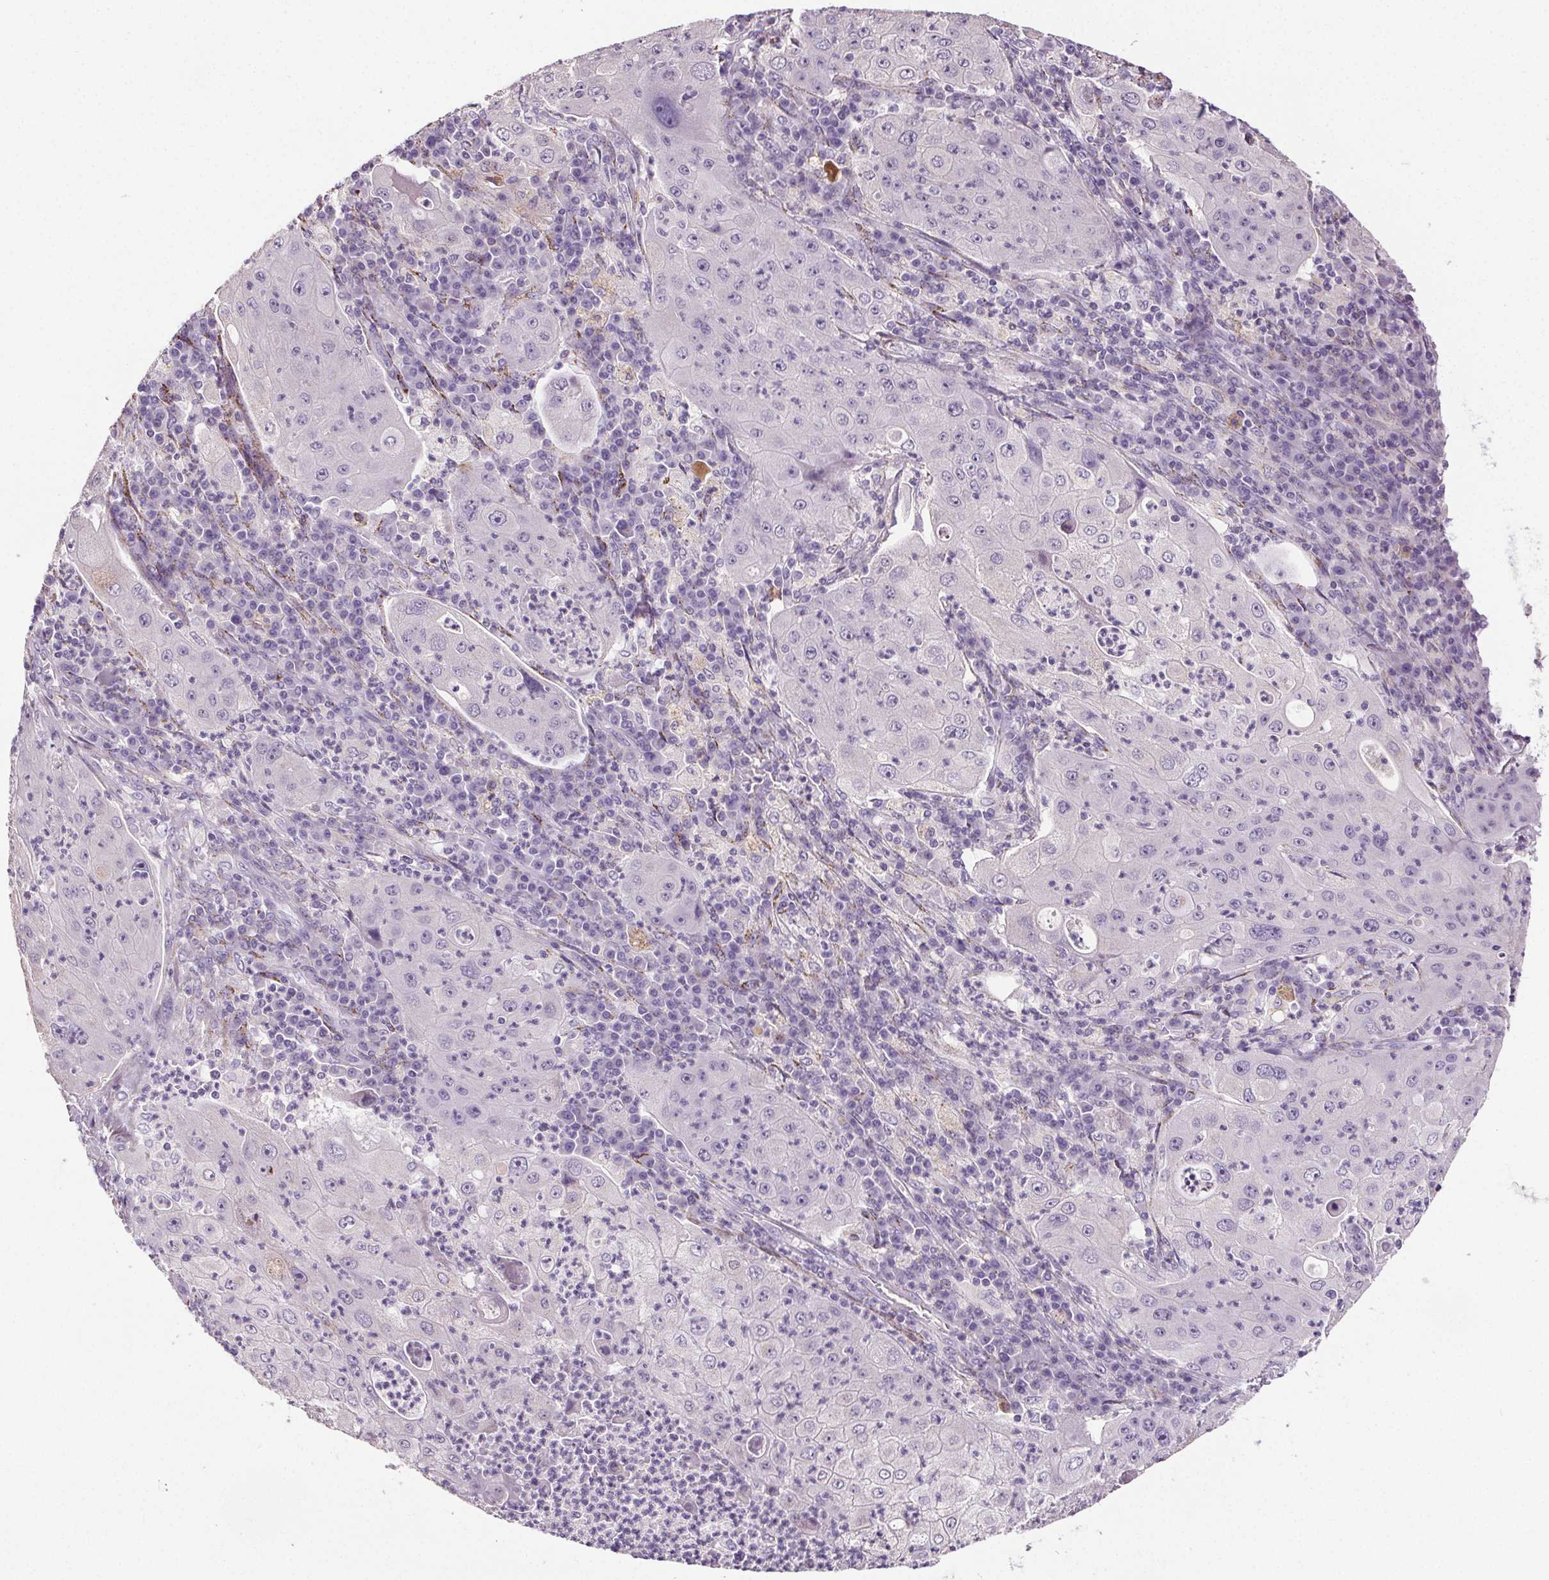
{"staining": {"intensity": "negative", "quantity": "none", "location": "none"}, "tissue": "lung cancer", "cell_type": "Tumor cells", "image_type": "cancer", "snomed": [{"axis": "morphology", "description": "Squamous cell carcinoma, NOS"}, {"axis": "topography", "description": "Lung"}], "caption": "Lung cancer was stained to show a protein in brown. There is no significant staining in tumor cells.", "gene": "GPIHBP1", "patient": {"sex": "female", "age": 59}}